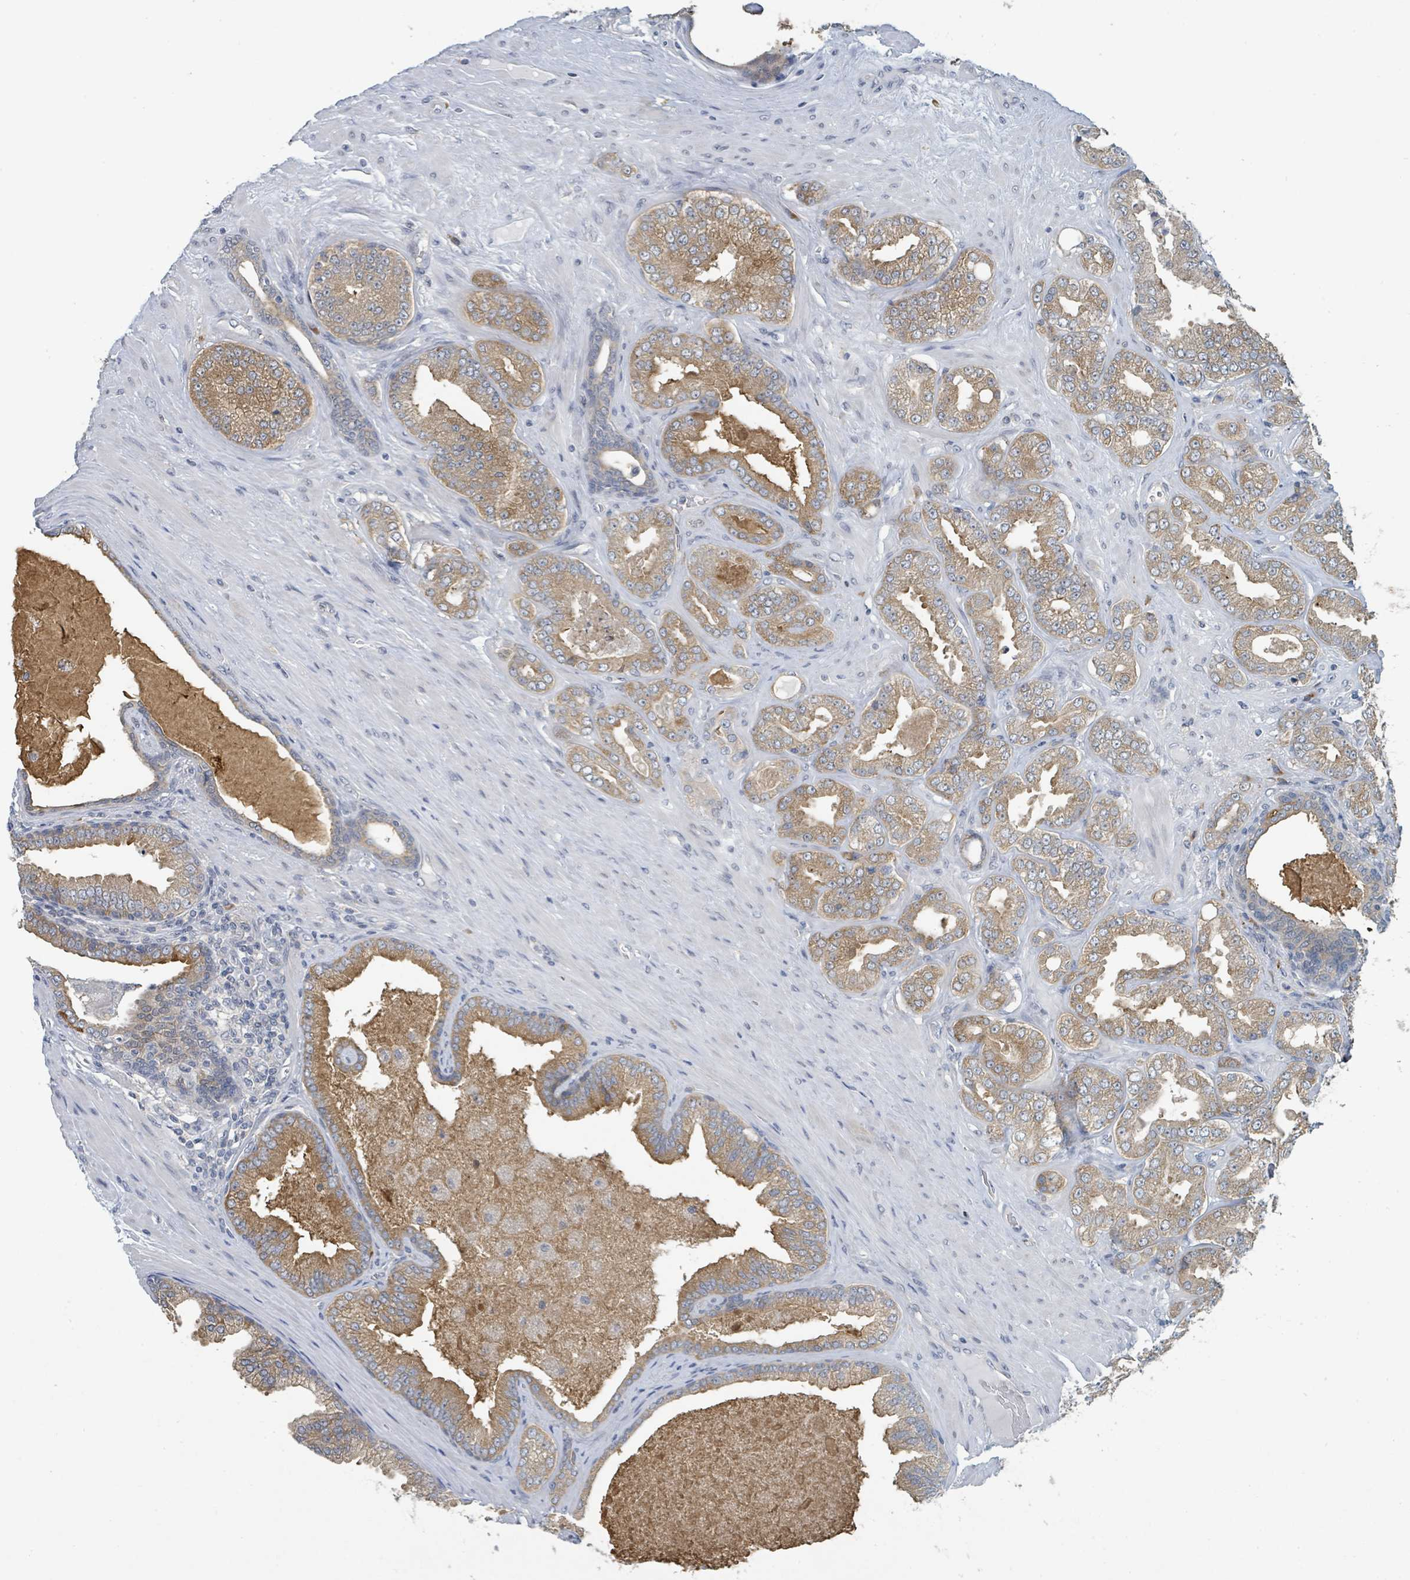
{"staining": {"intensity": "moderate", "quantity": ">75%", "location": "cytoplasmic/membranous"}, "tissue": "prostate cancer", "cell_type": "Tumor cells", "image_type": "cancer", "snomed": [{"axis": "morphology", "description": "Adenocarcinoma, Low grade"}, {"axis": "topography", "description": "Prostate"}], "caption": "This is an image of immunohistochemistry (IHC) staining of low-grade adenocarcinoma (prostate), which shows moderate staining in the cytoplasmic/membranous of tumor cells.", "gene": "ANKRD55", "patient": {"sex": "male", "age": 63}}